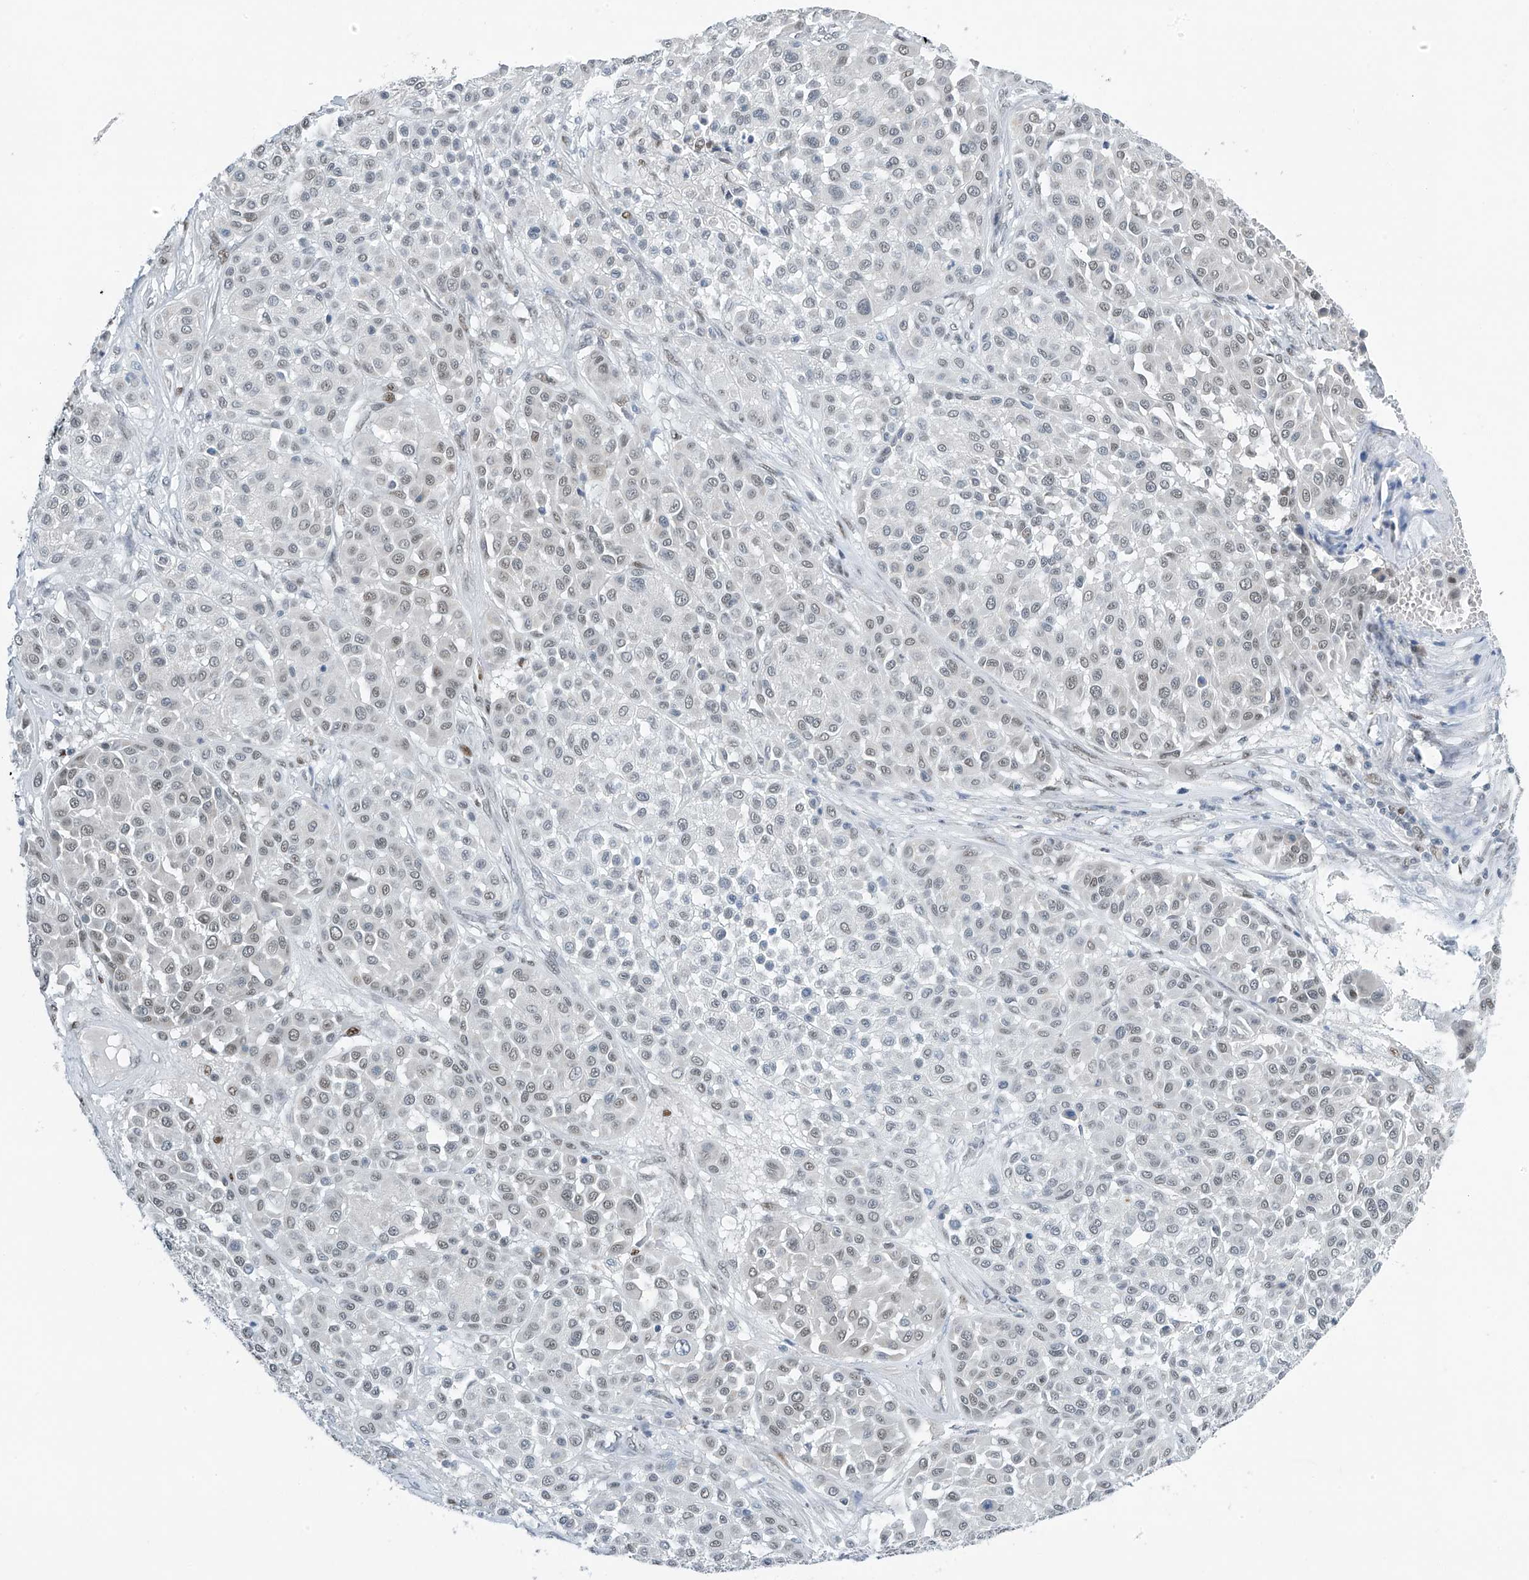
{"staining": {"intensity": "weak", "quantity": "25%-75%", "location": "nuclear"}, "tissue": "melanoma", "cell_type": "Tumor cells", "image_type": "cancer", "snomed": [{"axis": "morphology", "description": "Malignant melanoma, Metastatic site"}, {"axis": "topography", "description": "Soft tissue"}], "caption": "About 25%-75% of tumor cells in malignant melanoma (metastatic site) show weak nuclear protein positivity as visualized by brown immunohistochemical staining.", "gene": "TAF8", "patient": {"sex": "male", "age": 41}}